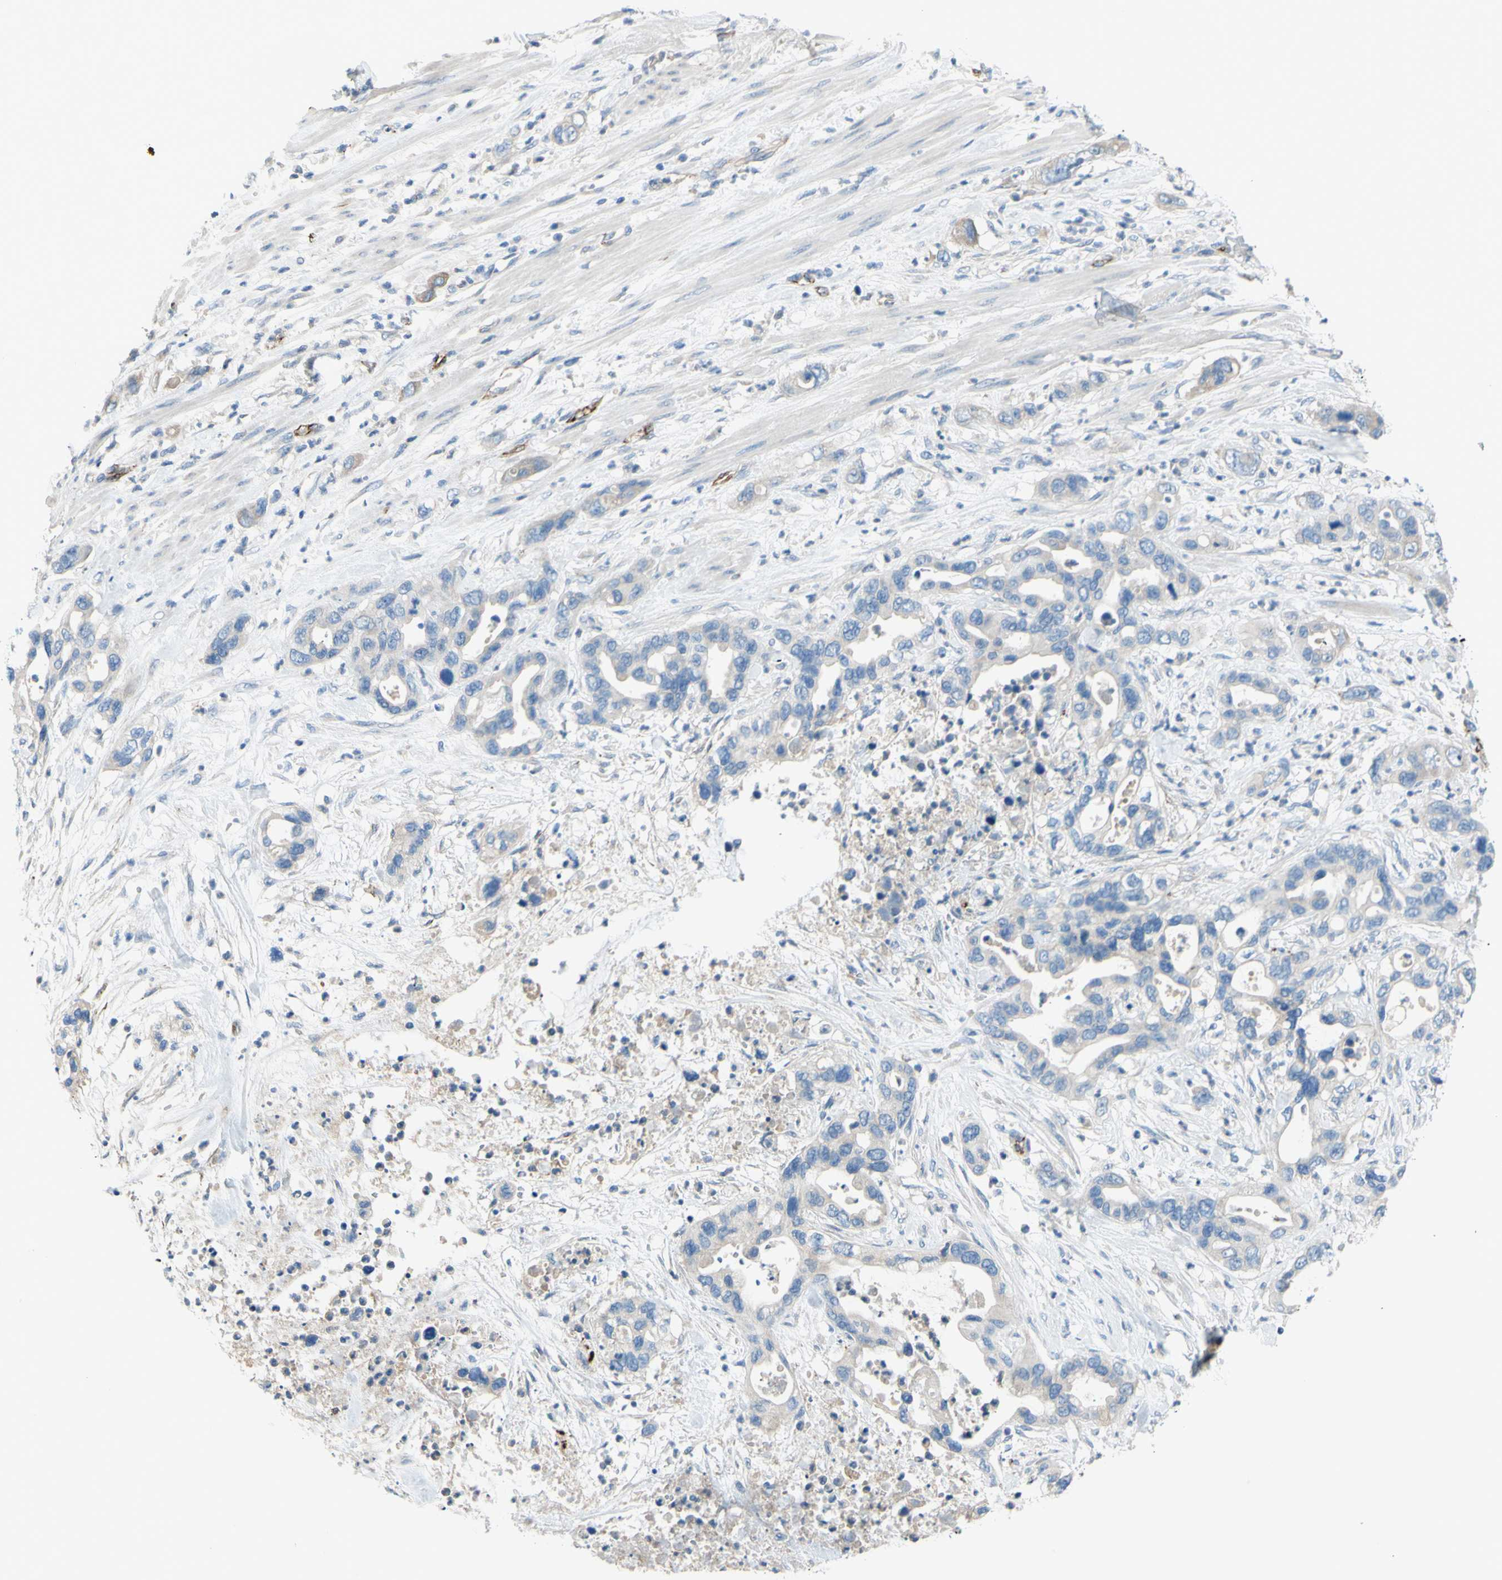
{"staining": {"intensity": "weak", "quantity": "25%-75%", "location": "cytoplasmic/membranous"}, "tissue": "pancreatic cancer", "cell_type": "Tumor cells", "image_type": "cancer", "snomed": [{"axis": "morphology", "description": "Adenocarcinoma, NOS"}, {"axis": "topography", "description": "Pancreas"}], "caption": "A low amount of weak cytoplasmic/membranous expression is identified in approximately 25%-75% of tumor cells in adenocarcinoma (pancreatic) tissue.", "gene": "PRRG2", "patient": {"sex": "female", "age": 71}}